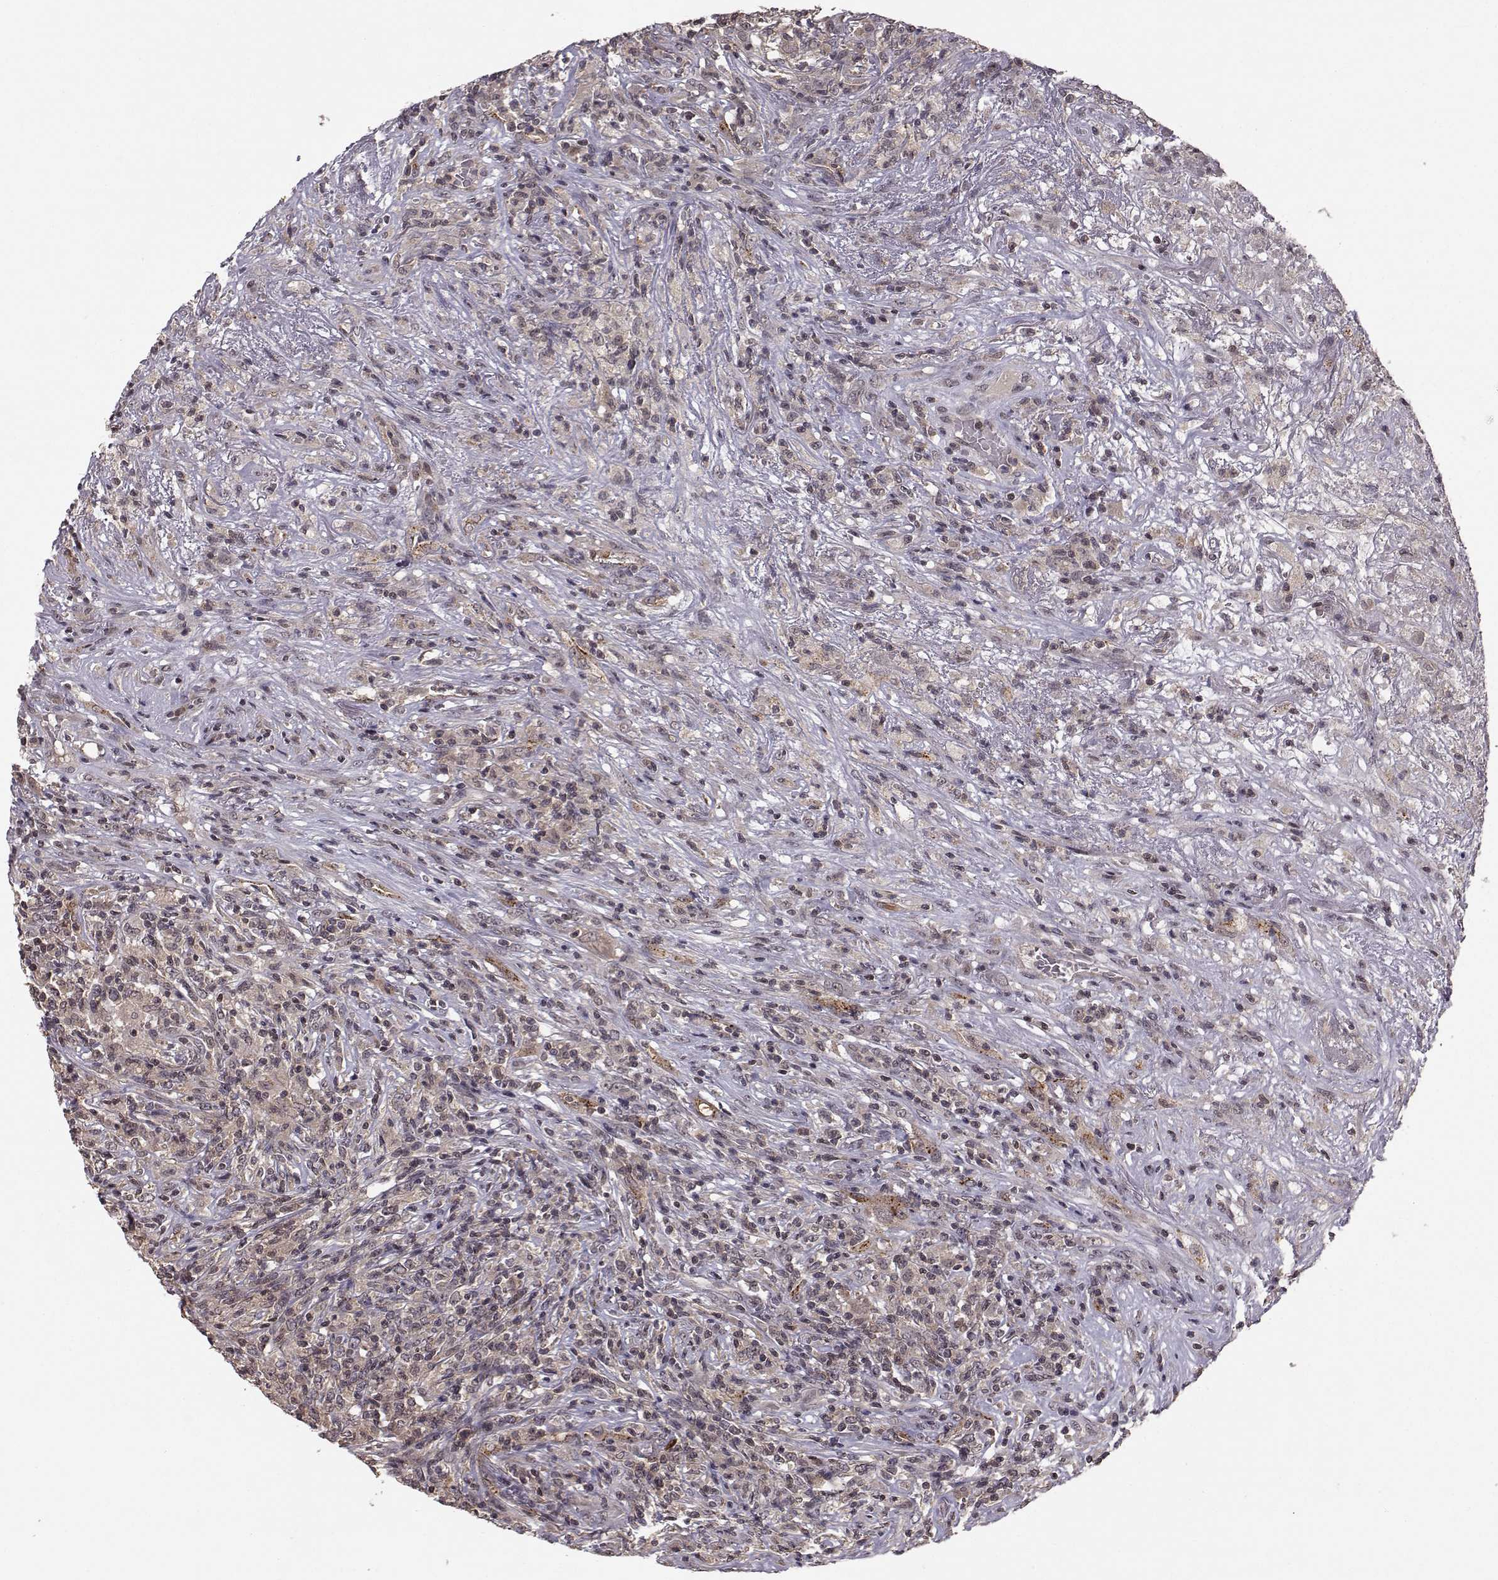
{"staining": {"intensity": "negative", "quantity": "none", "location": "none"}, "tissue": "lymphoma", "cell_type": "Tumor cells", "image_type": "cancer", "snomed": [{"axis": "morphology", "description": "Malignant lymphoma, non-Hodgkin's type, High grade"}, {"axis": "topography", "description": "Lung"}], "caption": "This is an immunohistochemistry (IHC) histopathology image of human lymphoma. There is no staining in tumor cells.", "gene": "PLEKHG3", "patient": {"sex": "male", "age": 79}}